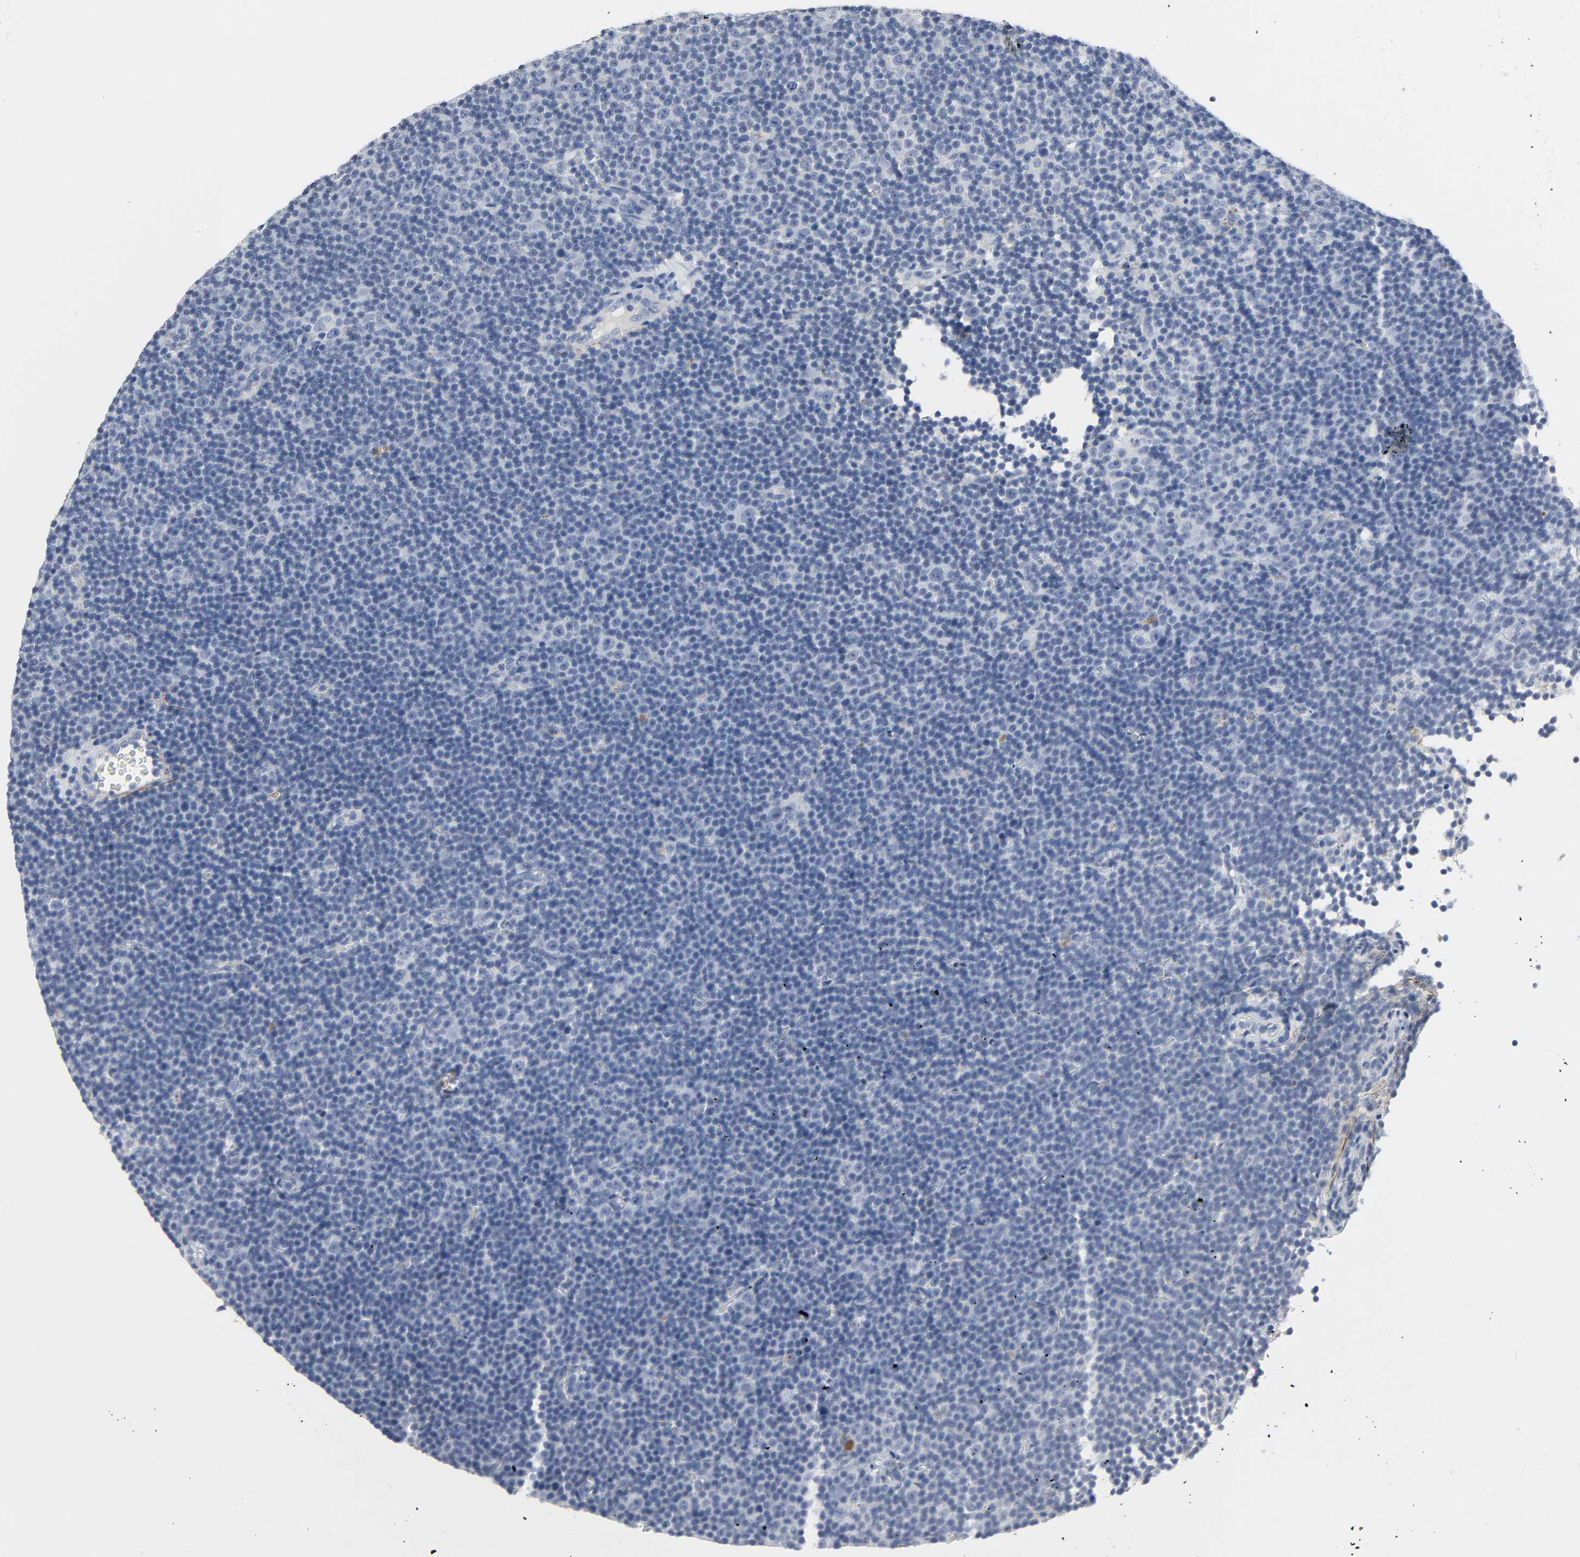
{"staining": {"intensity": "negative", "quantity": "none", "location": "none"}, "tissue": "lymphoma", "cell_type": "Tumor cells", "image_type": "cancer", "snomed": [{"axis": "morphology", "description": "Malignant lymphoma, non-Hodgkin's type, Low grade"}, {"axis": "topography", "description": "Lymph node"}], "caption": "Tumor cells show no significant protein positivity in low-grade malignant lymphoma, non-Hodgkin's type.", "gene": "FBLN5", "patient": {"sex": "female", "age": 67}}